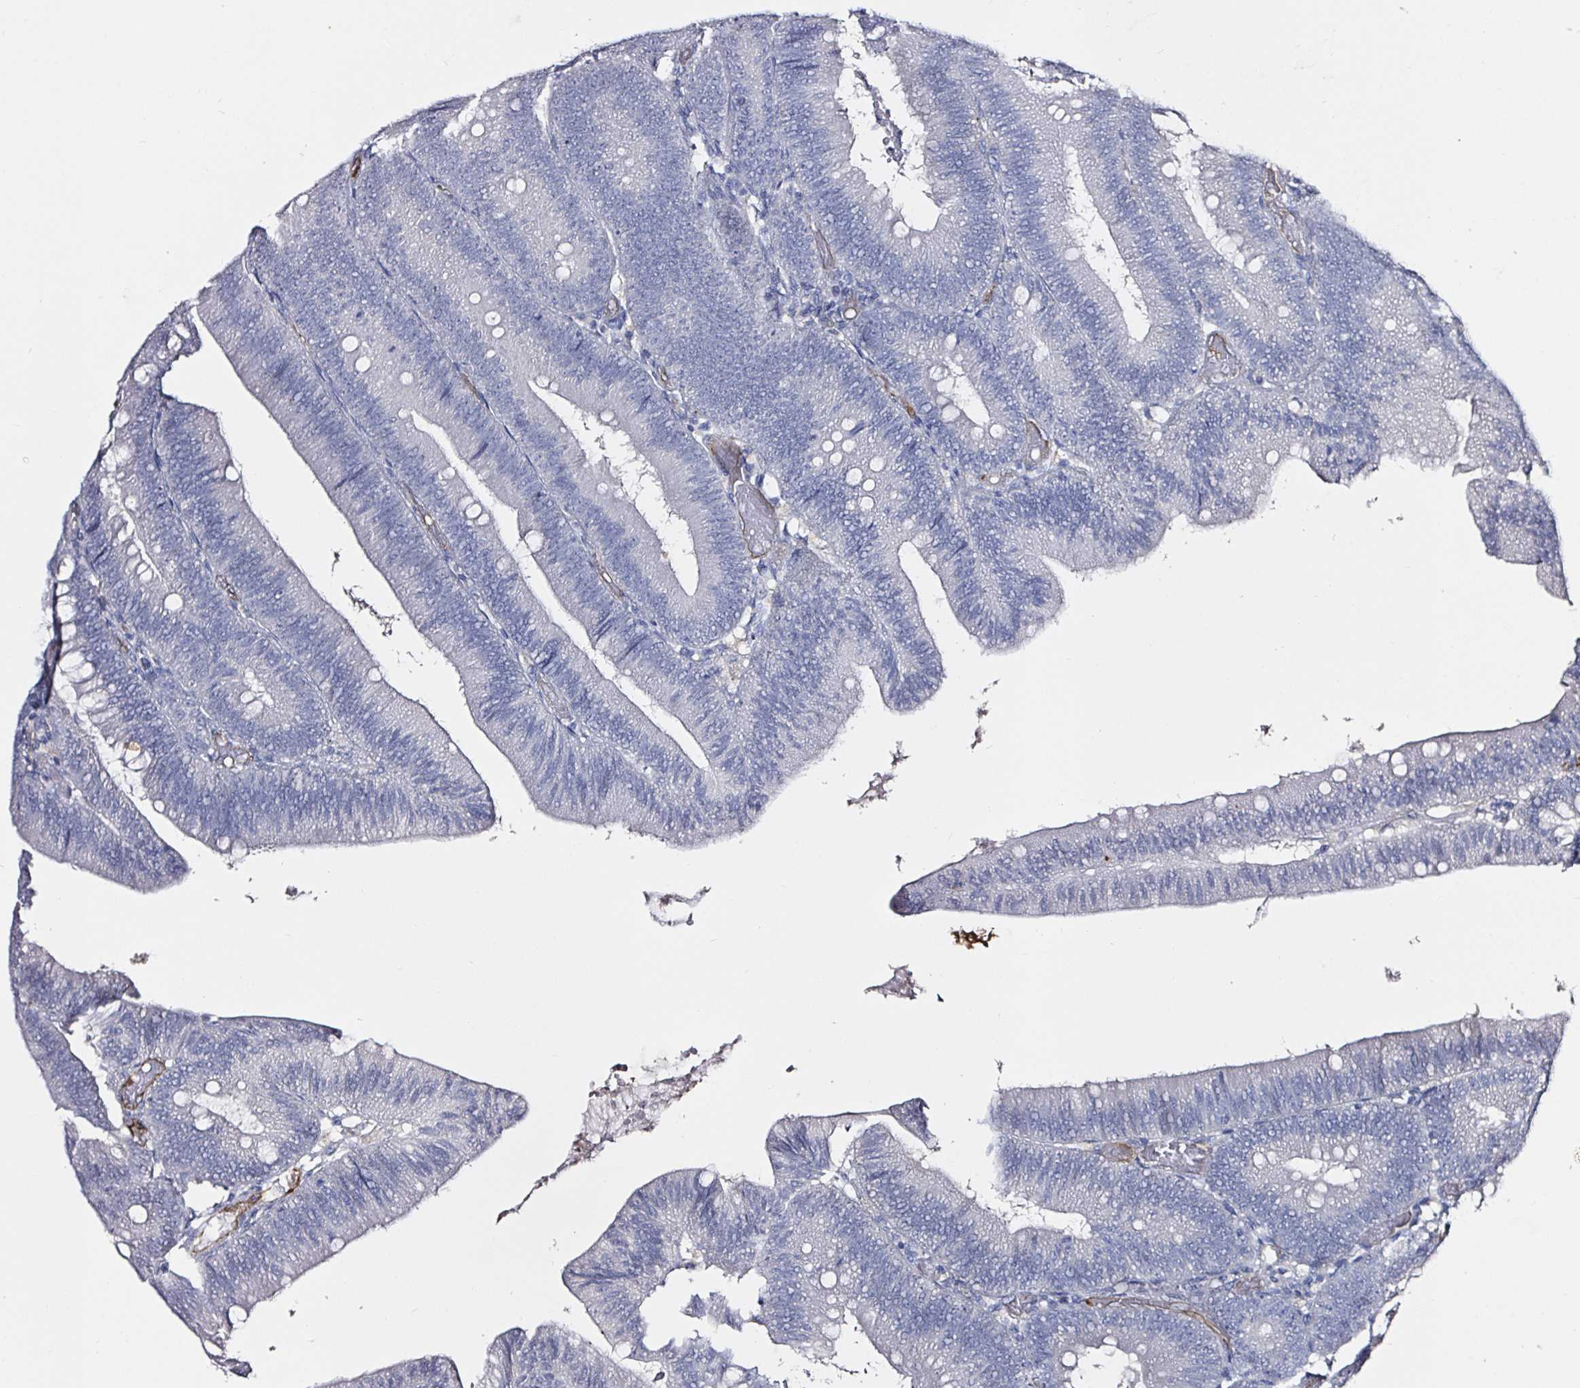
{"staining": {"intensity": "negative", "quantity": "none", "location": "none"}, "tissue": "colorectal cancer", "cell_type": "Tumor cells", "image_type": "cancer", "snomed": [{"axis": "morphology", "description": "Adenocarcinoma, NOS"}, {"axis": "topography", "description": "Colon"}], "caption": "The histopathology image reveals no significant staining in tumor cells of colorectal cancer.", "gene": "ACSBG2", "patient": {"sex": "male", "age": 84}}